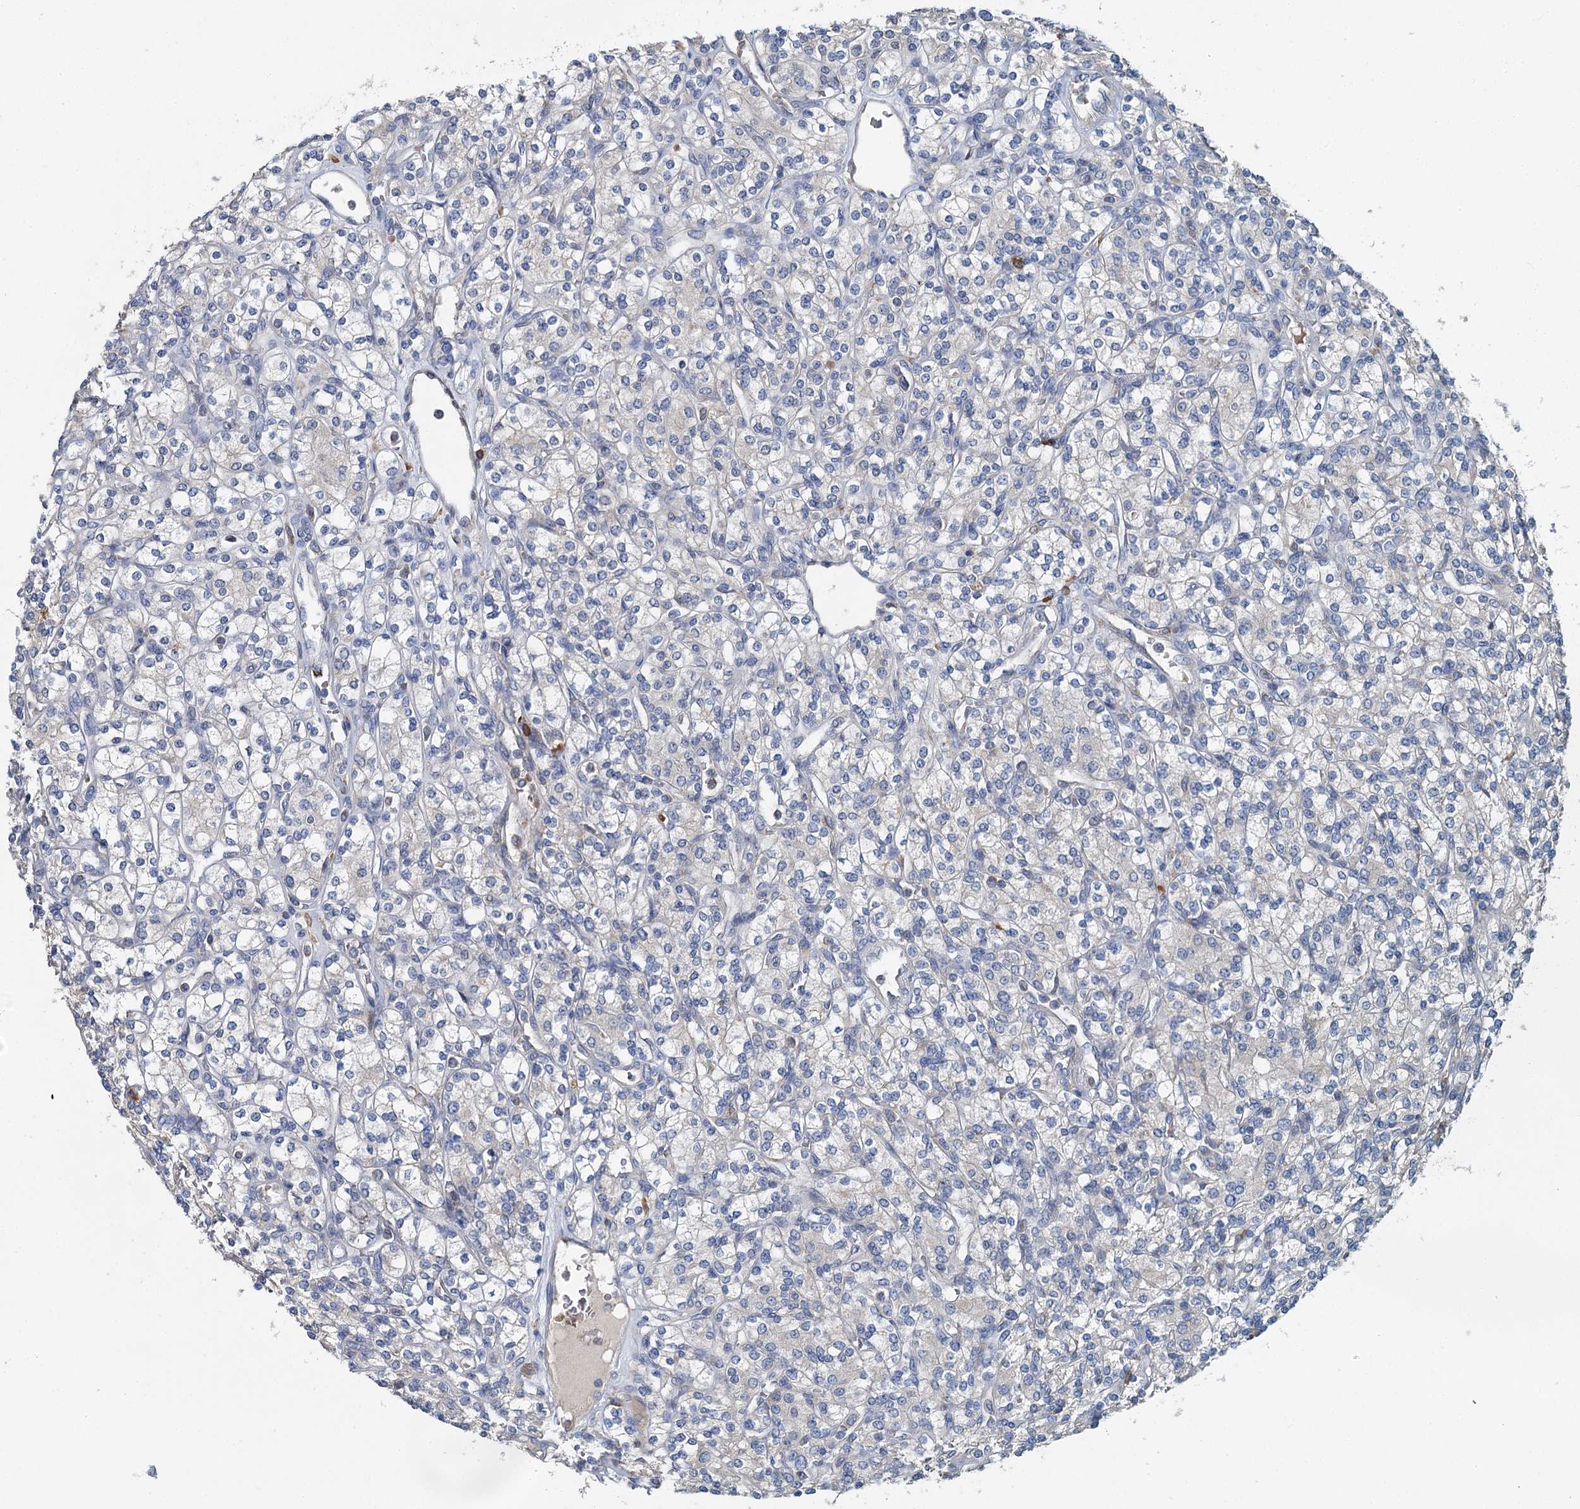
{"staining": {"intensity": "negative", "quantity": "none", "location": "none"}, "tissue": "renal cancer", "cell_type": "Tumor cells", "image_type": "cancer", "snomed": [{"axis": "morphology", "description": "Adenocarcinoma, NOS"}, {"axis": "topography", "description": "Kidney"}], "caption": "Immunohistochemistry (IHC) image of neoplastic tissue: human renal cancer (adenocarcinoma) stained with DAB (3,3'-diaminobenzidine) exhibits no significant protein expression in tumor cells.", "gene": "ANKRD16", "patient": {"sex": "male", "age": 77}}